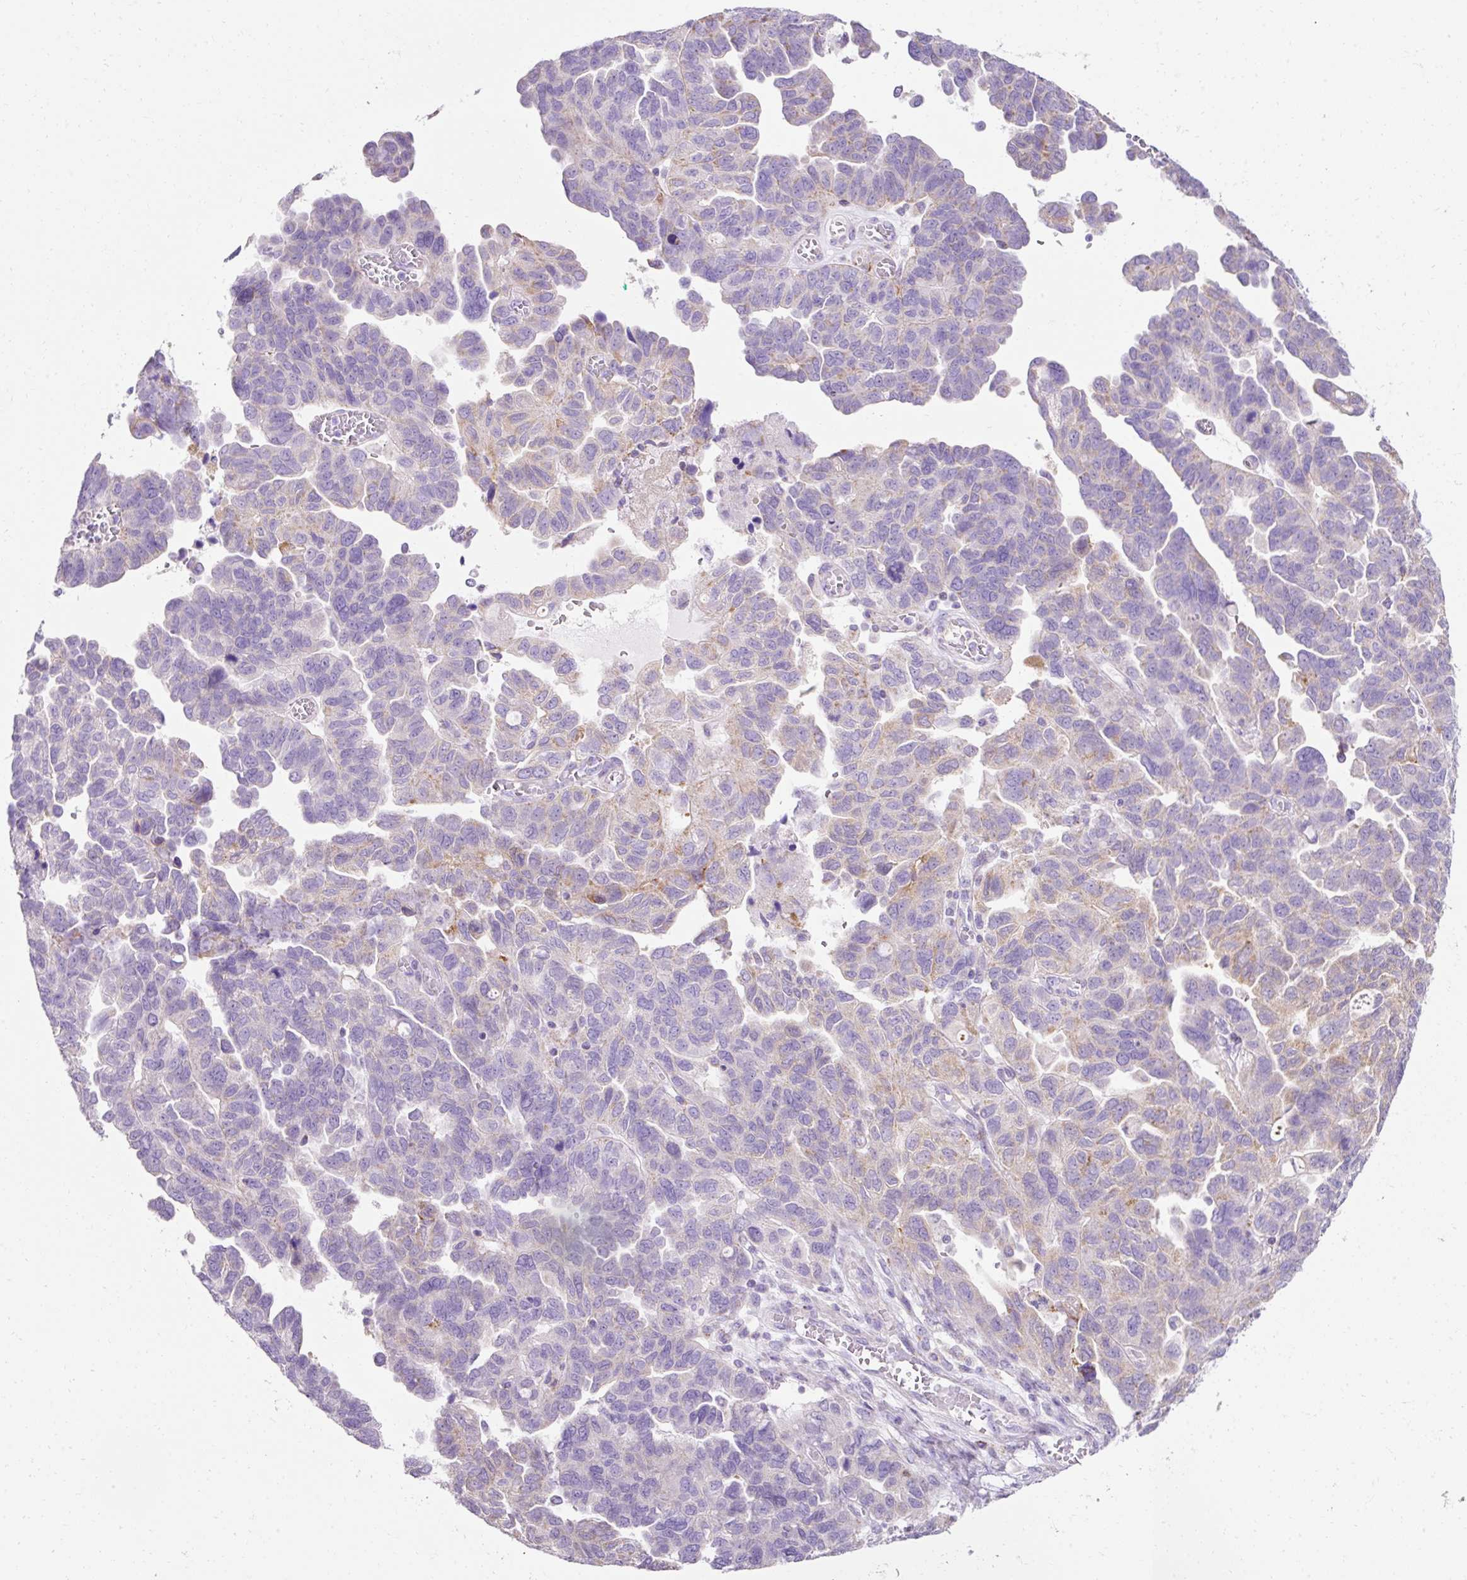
{"staining": {"intensity": "weak", "quantity": "<25%", "location": "cytoplasmic/membranous"}, "tissue": "ovarian cancer", "cell_type": "Tumor cells", "image_type": "cancer", "snomed": [{"axis": "morphology", "description": "Cystadenocarcinoma, serous, NOS"}, {"axis": "topography", "description": "Ovary"}], "caption": "Tumor cells are negative for protein expression in human ovarian cancer (serous cystadenocarcinoma). The staining is performed using DAB (3,3'-diaminobenzidine) brown chromogen with nuclei counter-stained in using hematoxylin.", "gene": "PLPP2", "patient": {"sex": "female", "age": 64}}